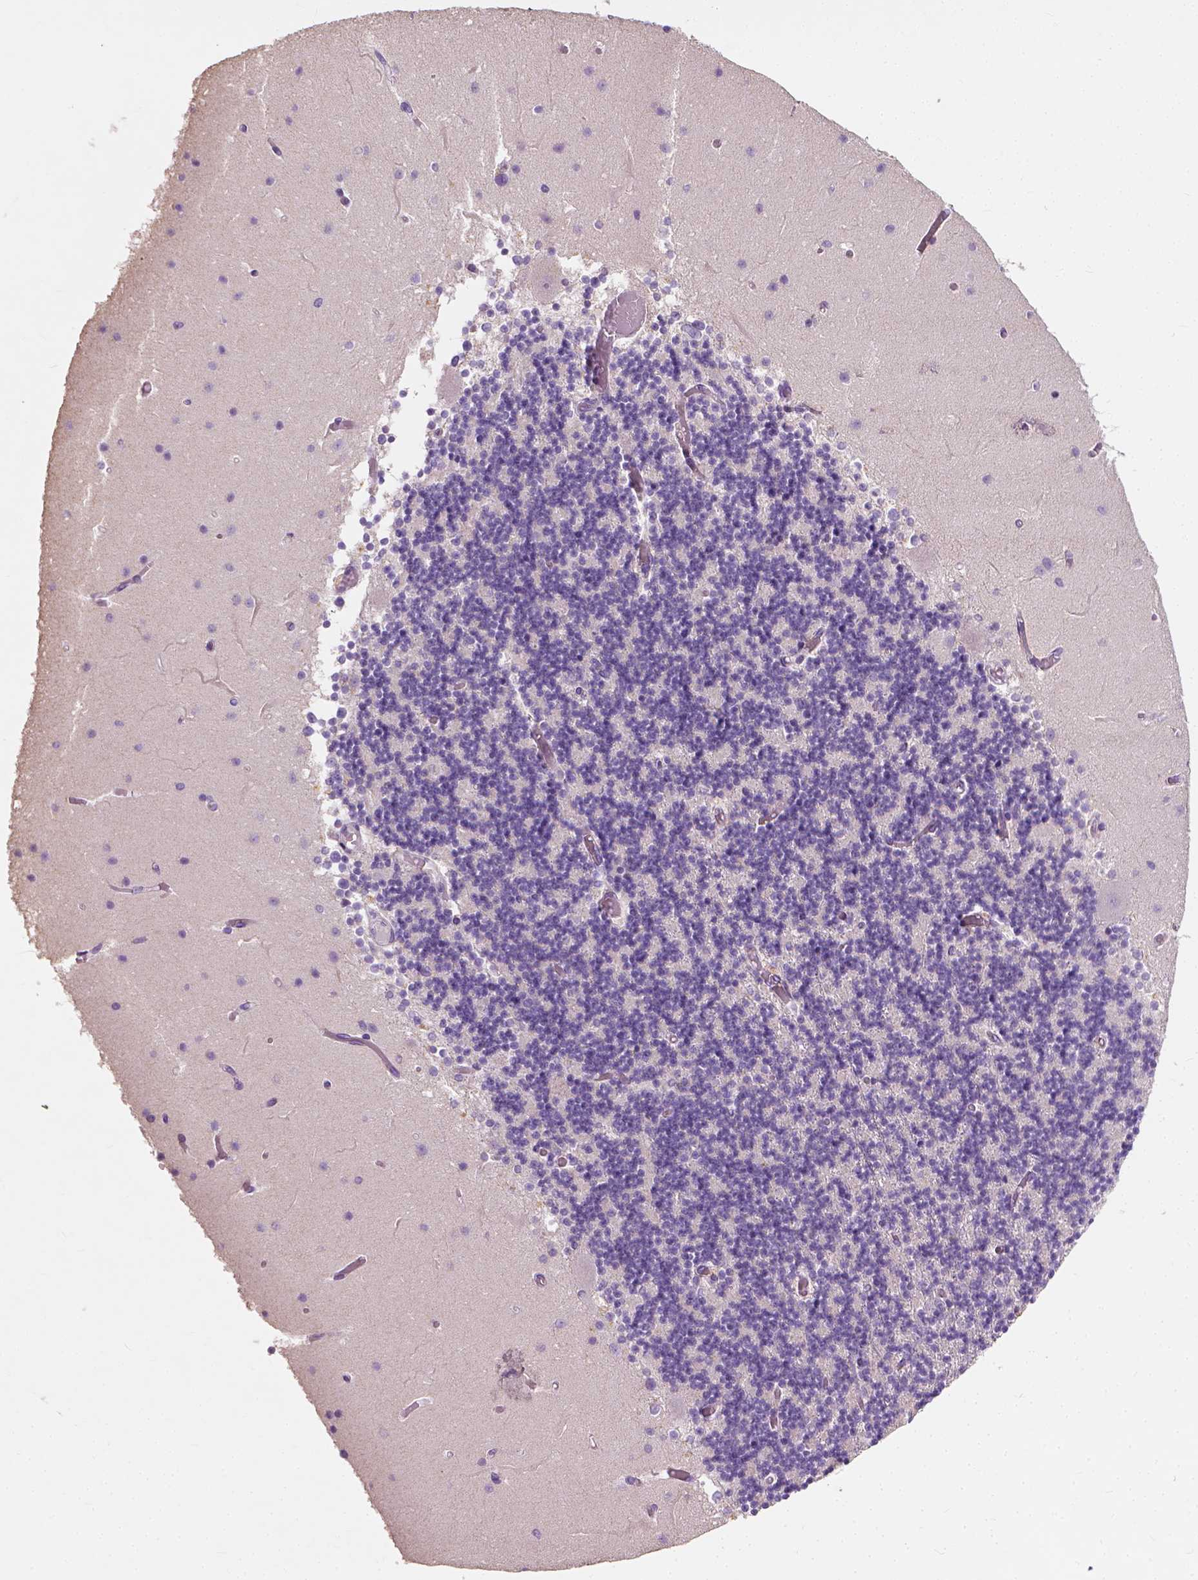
{"staining": {"intensity": "negative", "quantity": "none", "location": "none"}, "tissue": "cerebellum", "cell_type": "Cells in granular layer", "image_type": "normal", "snomed": [{"axis": "morphology", "description": "Normal tissue, NOS"}, {"axis": "topography", "description": "Cerebellum"}], "caption": "Immunohistochemical staining of benign cerebellum demonstrates no significant expression in cells in granular layer. The staining is performed using DAB brown chromogen with nuclei counter-stained in using hematoxylin.", "gene": "DHCR24", "patient": {"sex": "female", "age": 28}}